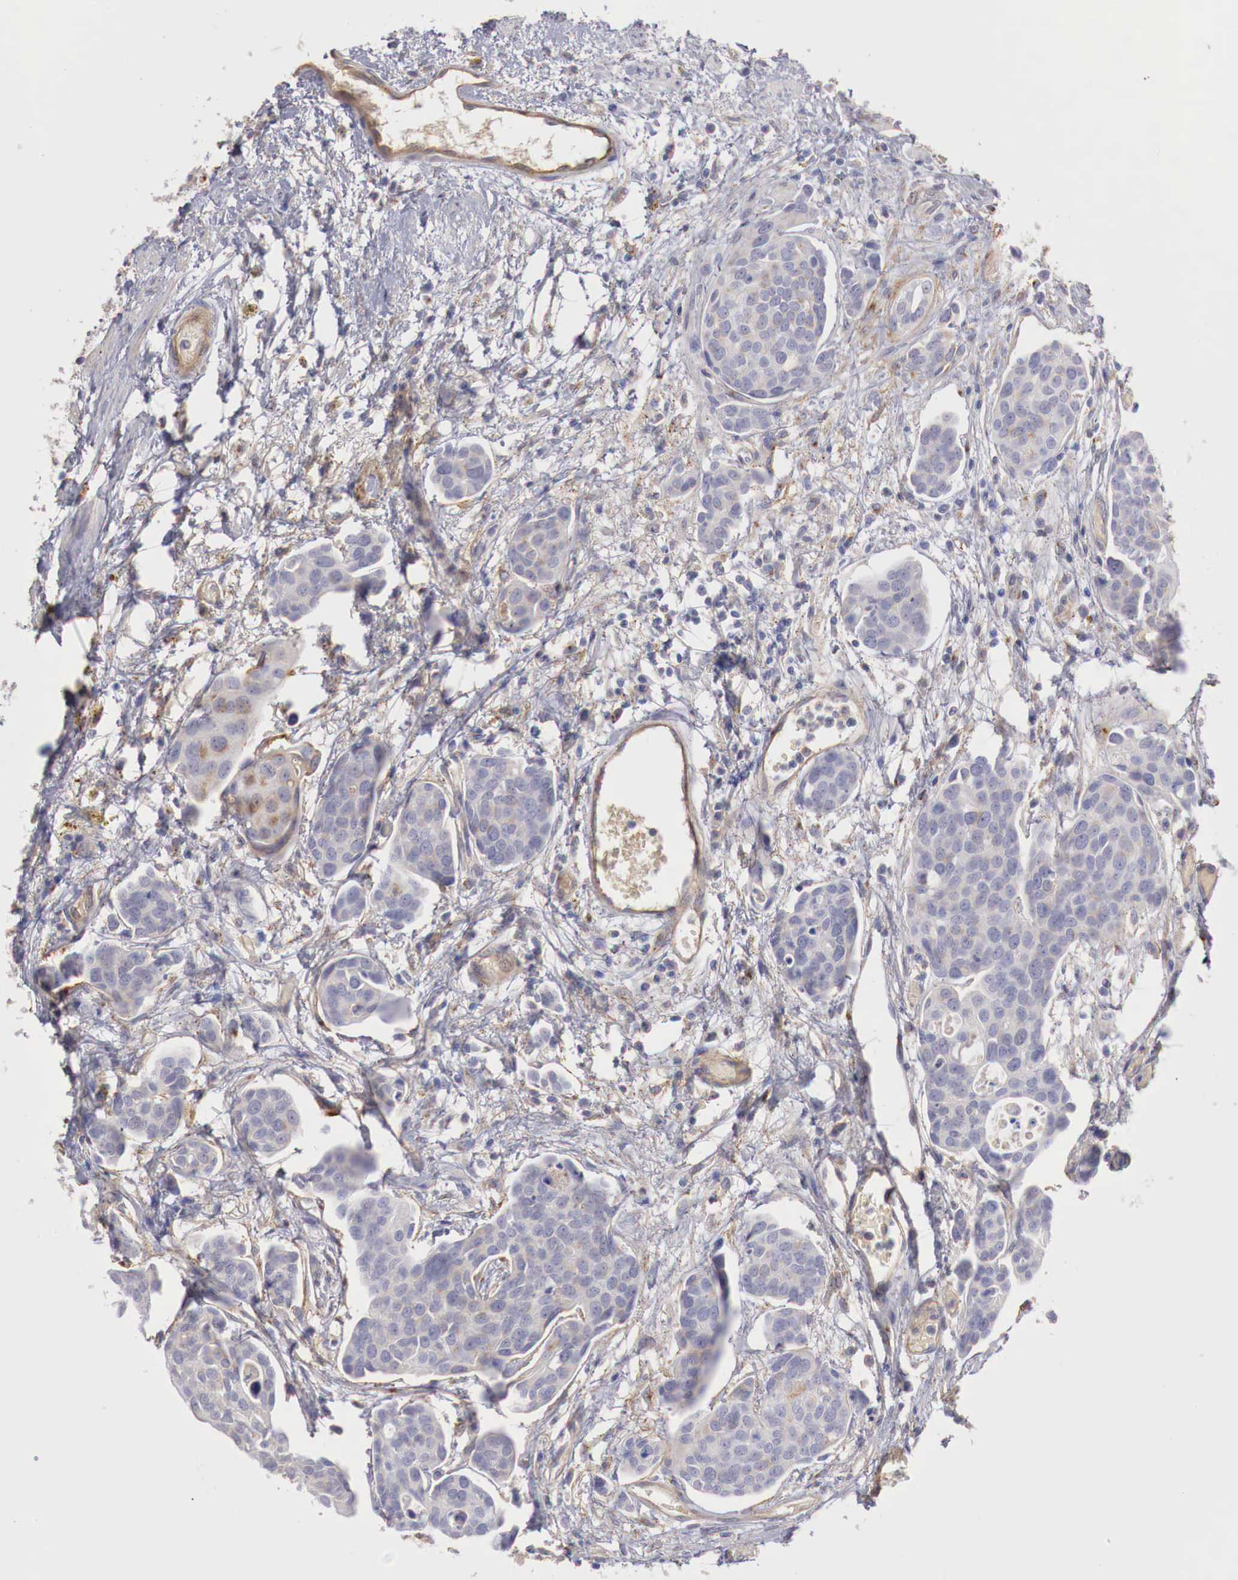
{"staining": {"intensity": "negative", "quantity": "none", "location": "none"}, "tissue": "urothelial cancer", "cell_type": "Tumor cells", "image_type": "cancer", "snomed": [{"axis": "morphology", "description": "Urothelial carcinoma, High grade"}, {"axis": "topography", "description": "Urinary bladder"}], "caption": "Immunohistochemistry (IHC) histopathology image of neoplastic tissue: urothelial cancer stained with DAB (3,3'-diaminobenzidine) demonstrates no significant protein expression in tumor cells.", "gene": "KLHDC7B", "patient": {"sex": "male", "age": 78}}